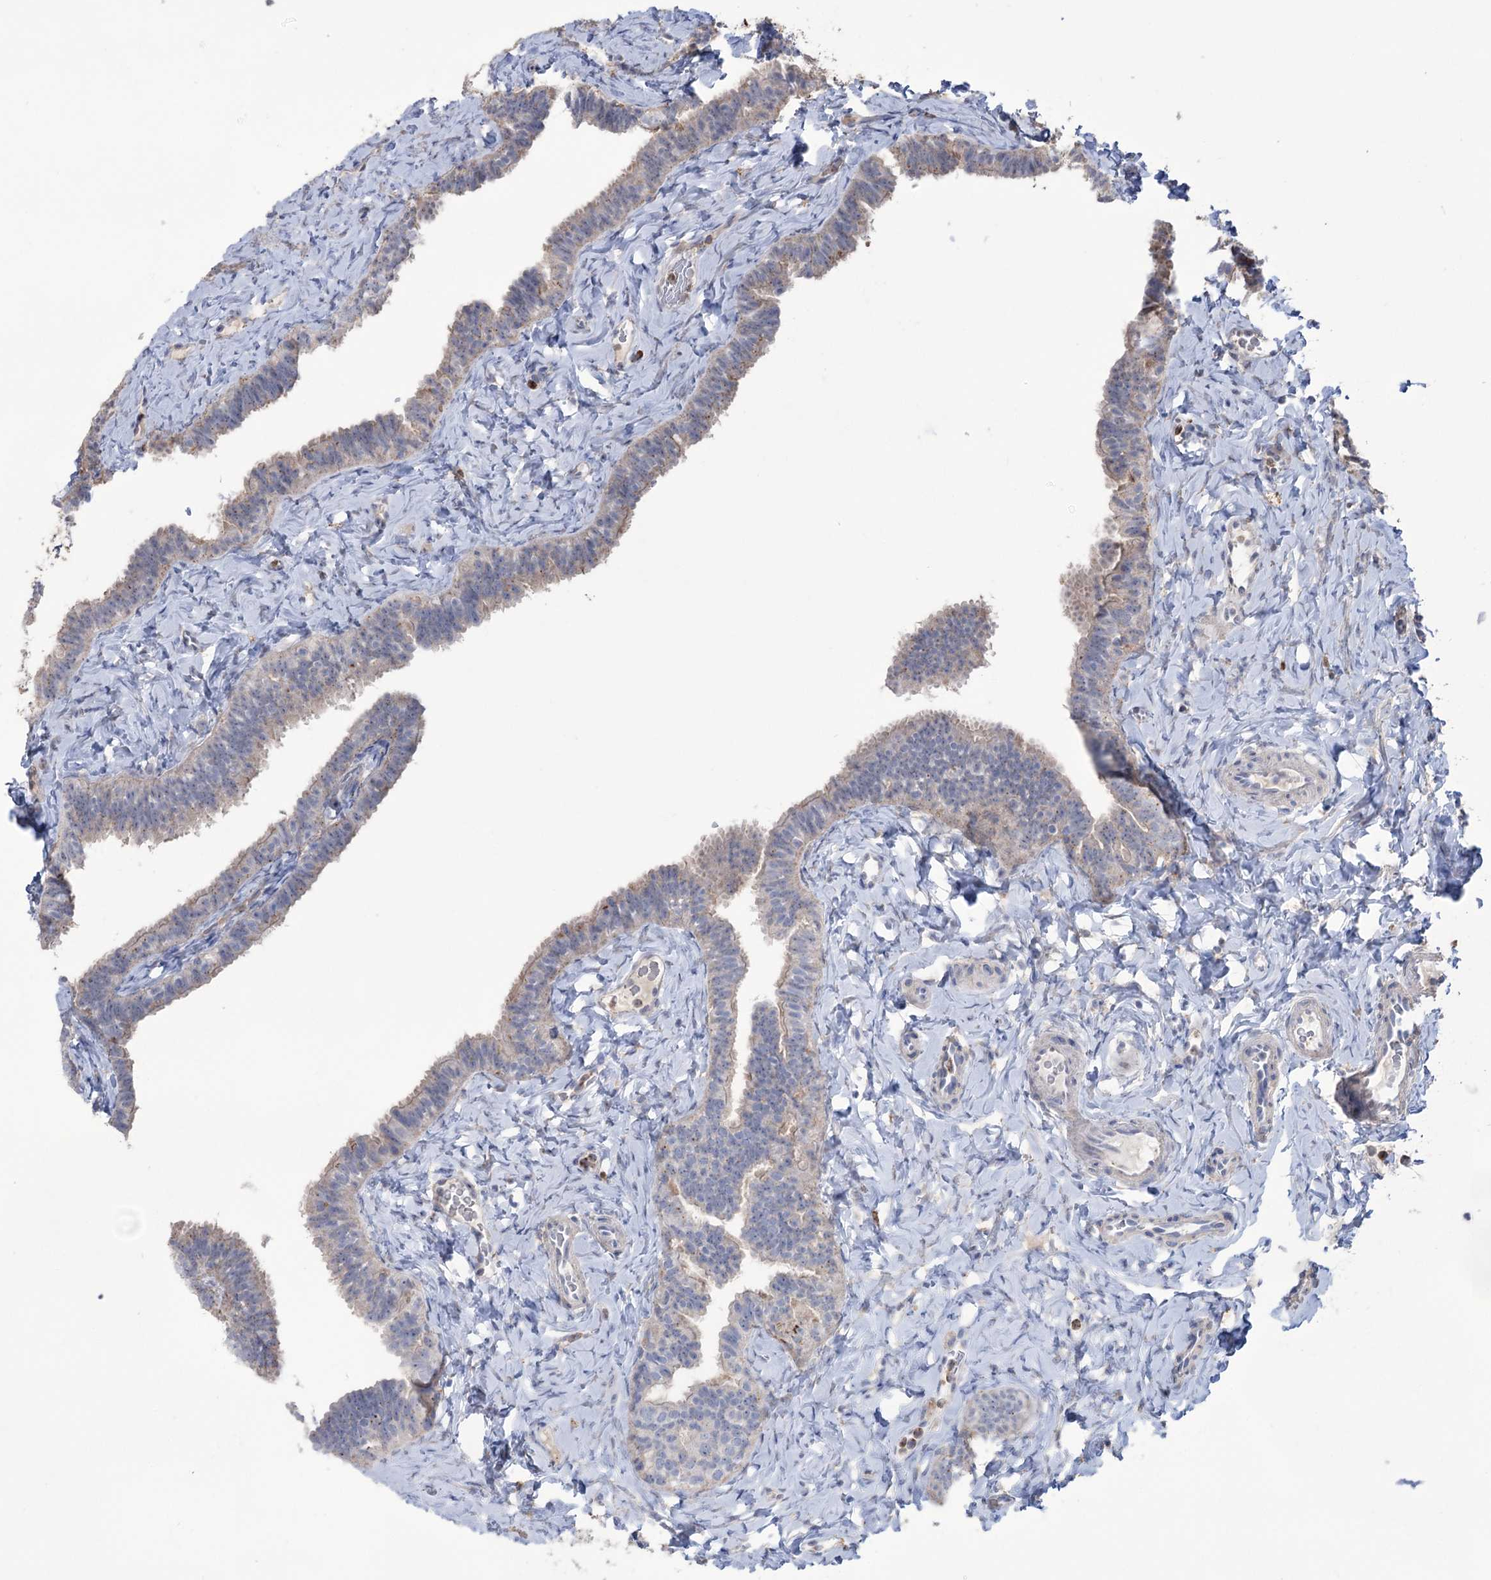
{"staining": {"intensity": "moderate", "quantity": "25%-75%", "location": "cytoplasmic/membranous"}, "tissue": "fallopian tube", "cell_type": "Glandular cells", "image_type": "normal", "snomed": [{"axis": "morphology", "description": "Normal tissue, NOS"}, {"axis": "topography", "description": "Fallopian tube"}], "caption": "Brown immunohistochemical staining in normal fallopian tube demonstrates moderate cytoplasmic/membranous staining in about 25%-75% of glandular cells. Using DAB (brown) and hematoxylin (blue) stains, captured at high magnification using brightfield microscopy.", "gene": "TRIM71", "patient": {"sex": "female", "age": 65}}